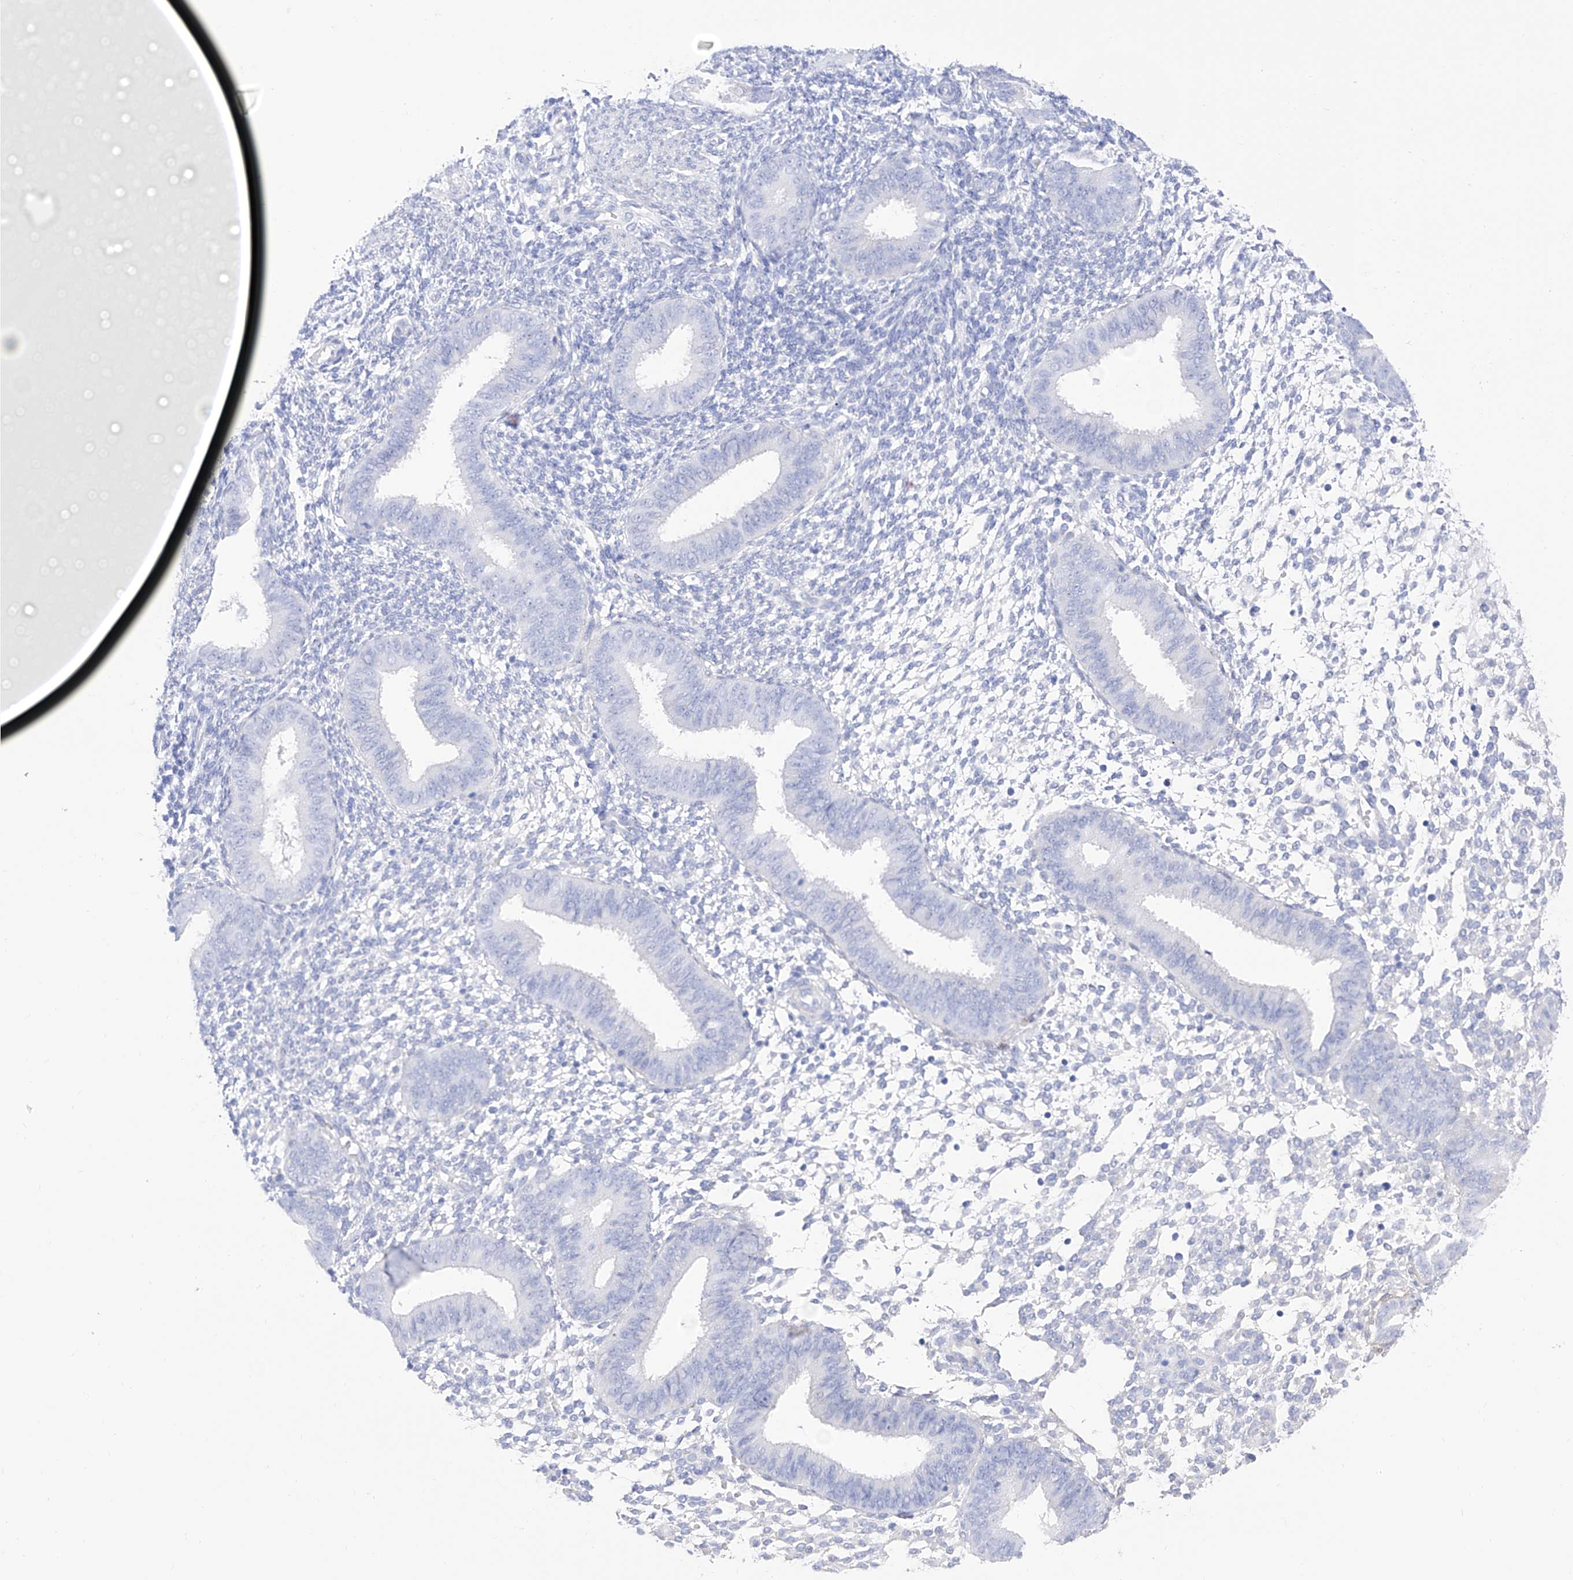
{"staining": {"intensity": "negative", "quantity": "none", "location": "none"}, "tissue": "endometrium", "cell_type": "Cells in endometrial stroma", "image_type": "normal", "snomed": [{"axis": "morphology", "description": "Normal tissue, NOS"}, {"axis": "topography", "description": "Uterus"}, {"axis": "topography", "description": "Endometrium"}], "caption": "The IHC image has no significant positivity in cells in endometrial stroma of endometrium.", "gene": "TRPC7", "patient": {"sex": "female", "age": 48}}